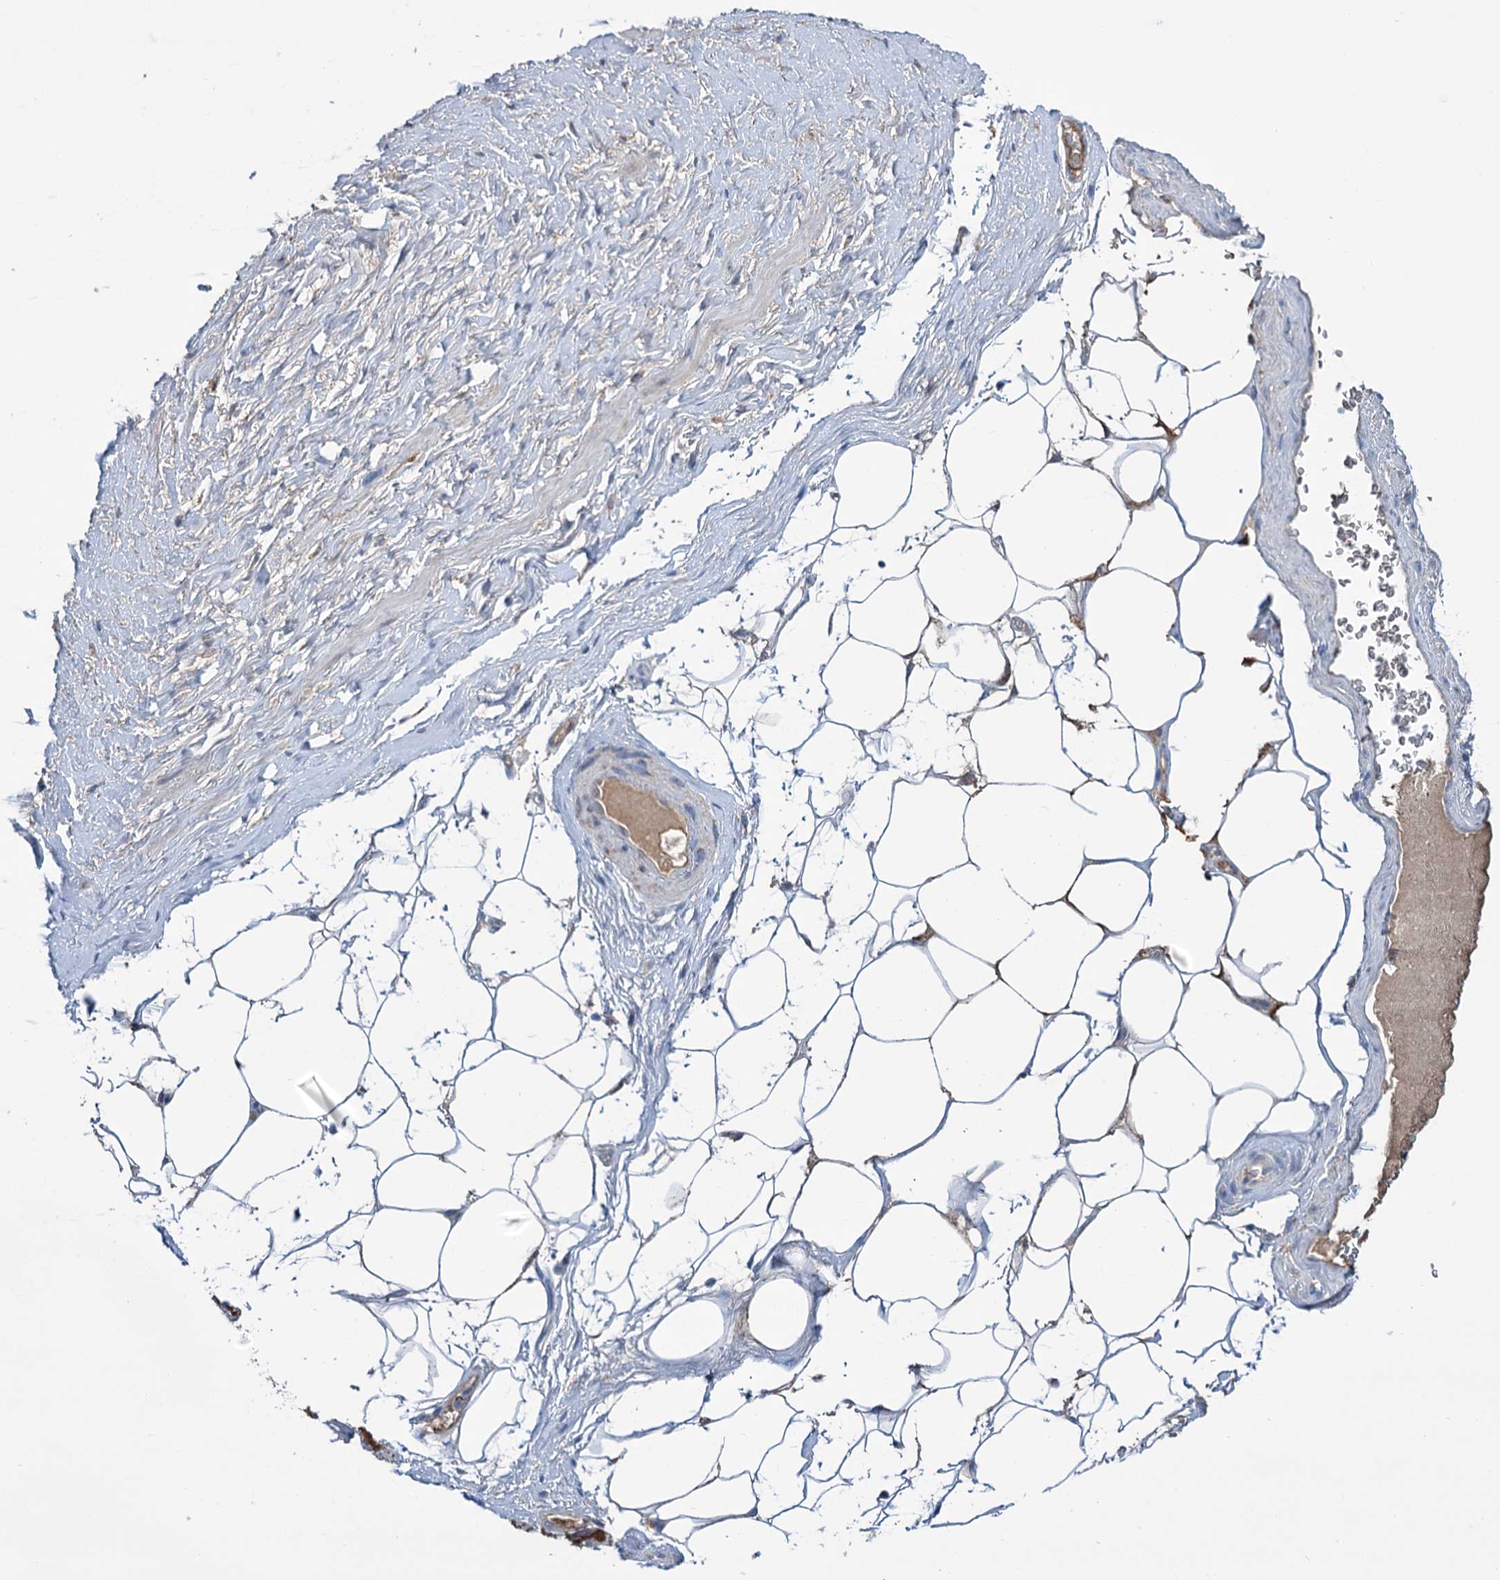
{"staining": {"intensity": "moderate", "quantity": ">75%", "location": "cytoplasmic/membranous"}, "tissue": "adipose tissue", "cell_type": "Adipocytes", "image_type": "normal", "snomed": [{"axis": "morphology", "description": "Normal tissue, NOS"}, {"axis": "morphology", "description": "Adenocarcinoma, Low grade"}, {"axis": "topography", "description": "Prostate"}, {"axis": "topography", "description": "Peripheral nerve tissue"}], "caption": "This is a photomicrograph of immunohistochemistry staining of unremarkable adipose tissue, which shows moderate positivity in the cytoplasmic/membranous of adipocytes.", "gene": "LPIN1", "patient": {"sex": "male", "age": 63}}